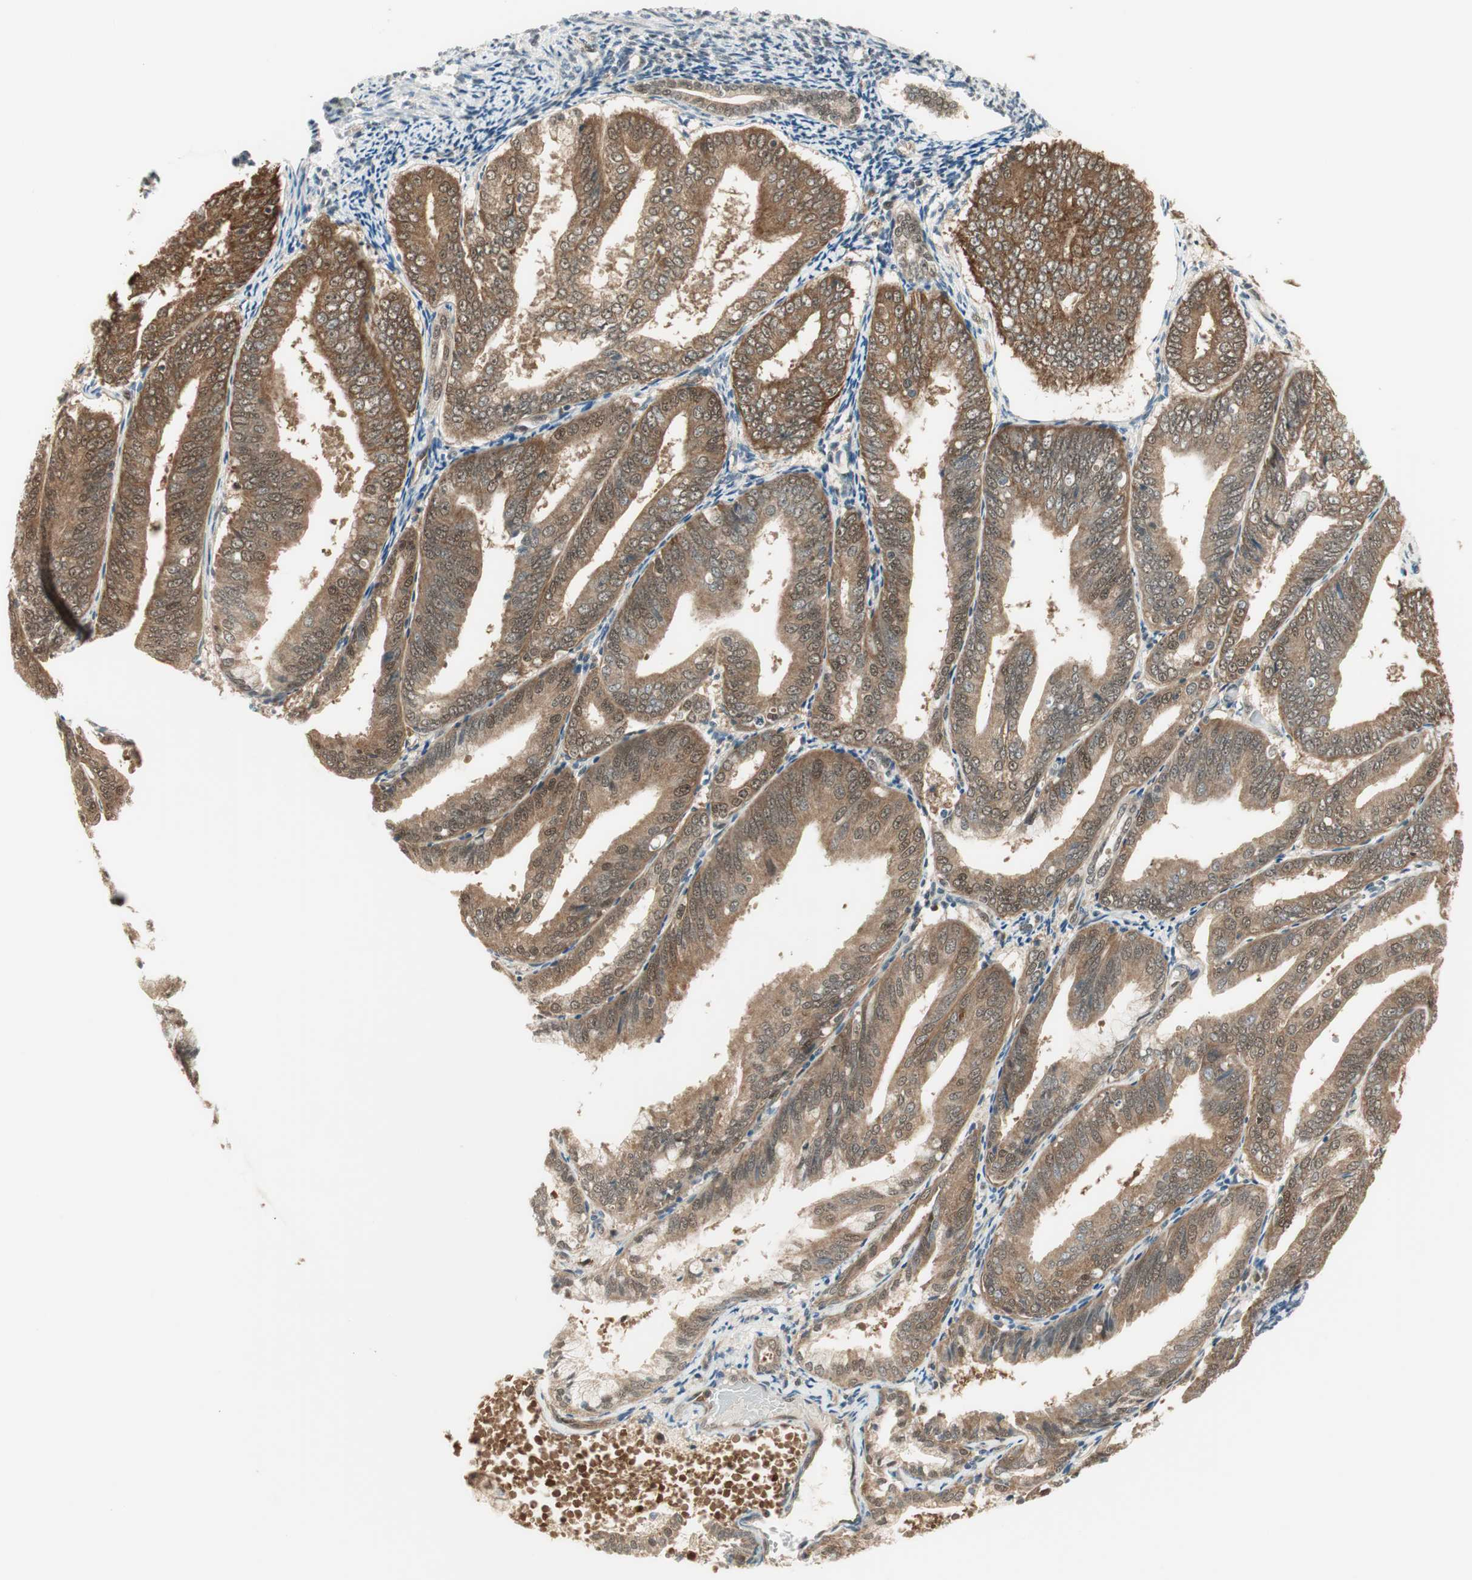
{"staining": {"intensity": "weak", "quantity": ">75%", "location": "cytoplasmic/membranous"}, "tissue": "endometrial cancer", "cell_type": "Tumor cells", "image_type": "cancer", "snomed": [{"axis": "morphology", "description": "Adenocarcinoma, NOS"}, {"axis": "topography", "description": "Endometrium"}], "caption": "This histopathology image demonstrates immunohistochemistry (IHC) staining of human endometrial adenocarcinoma, with low weak cytoplasmic/membranous expression in approximately >75% of tumor cells.", "gene": "IPO5", "patient": {"sex": "female", "age": 63}}